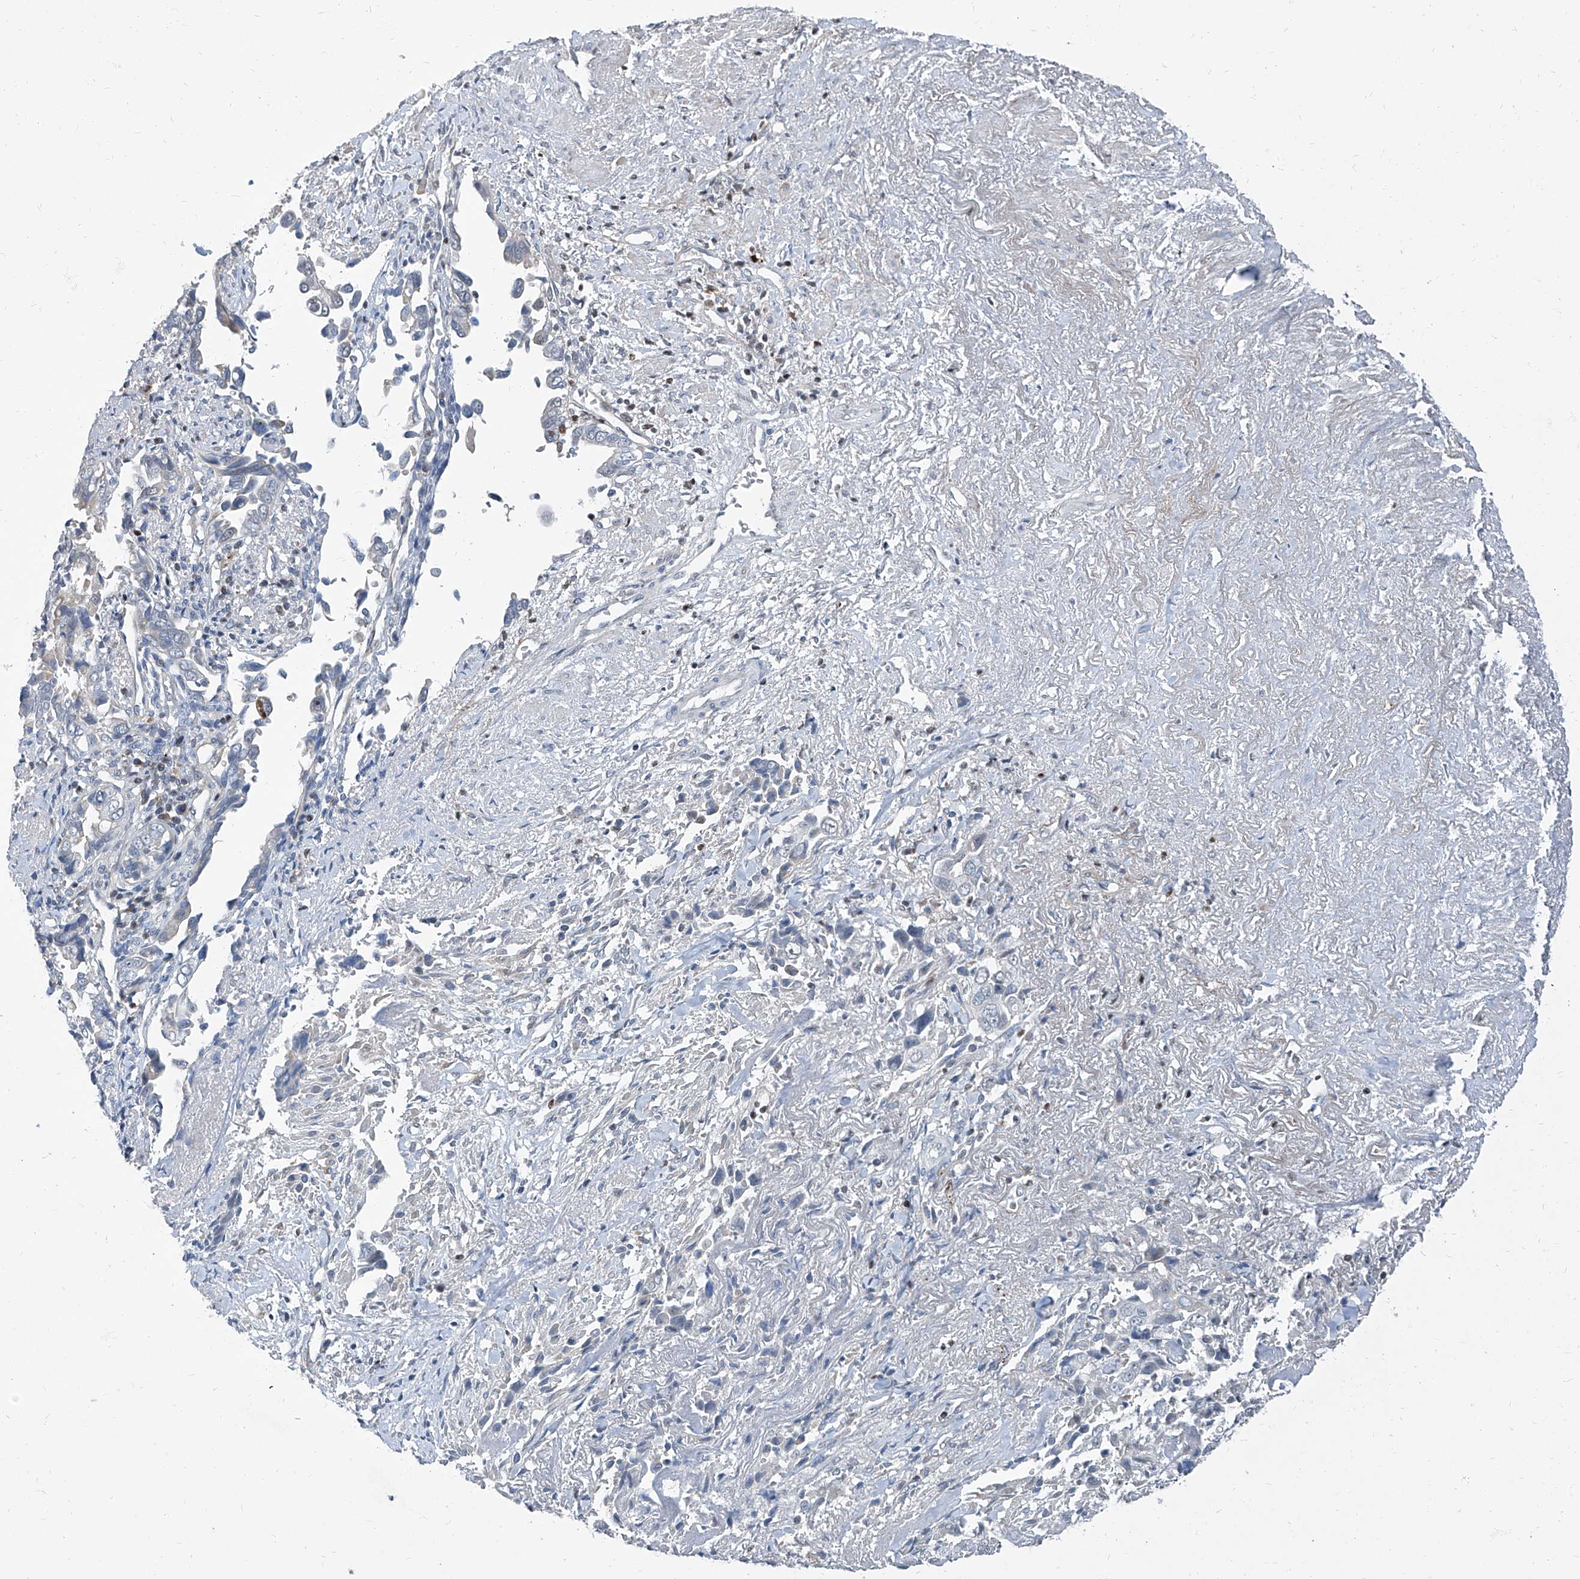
{"staining": {"intensity": "negative", "quantity": "none", "location": "none"}, "tissue": "liver cancer", "cell_type": "Tumor cells", "image_type": "cancer", "snomed": [{"axis": "morphology", "description": "Cholangiocarcinoma"}, {"axis": "topography", "description": "Liver"}], "caption": "IHC histopathology image of neoplastic tissue: human cholangiocarcinoma (liver) stained with DAB (3,3'-diaminobenzidine) reveals no significant protein positivity in tumor cells.", "gene": "HOXA3", "patient": {"sex": "female", "age": 79}}